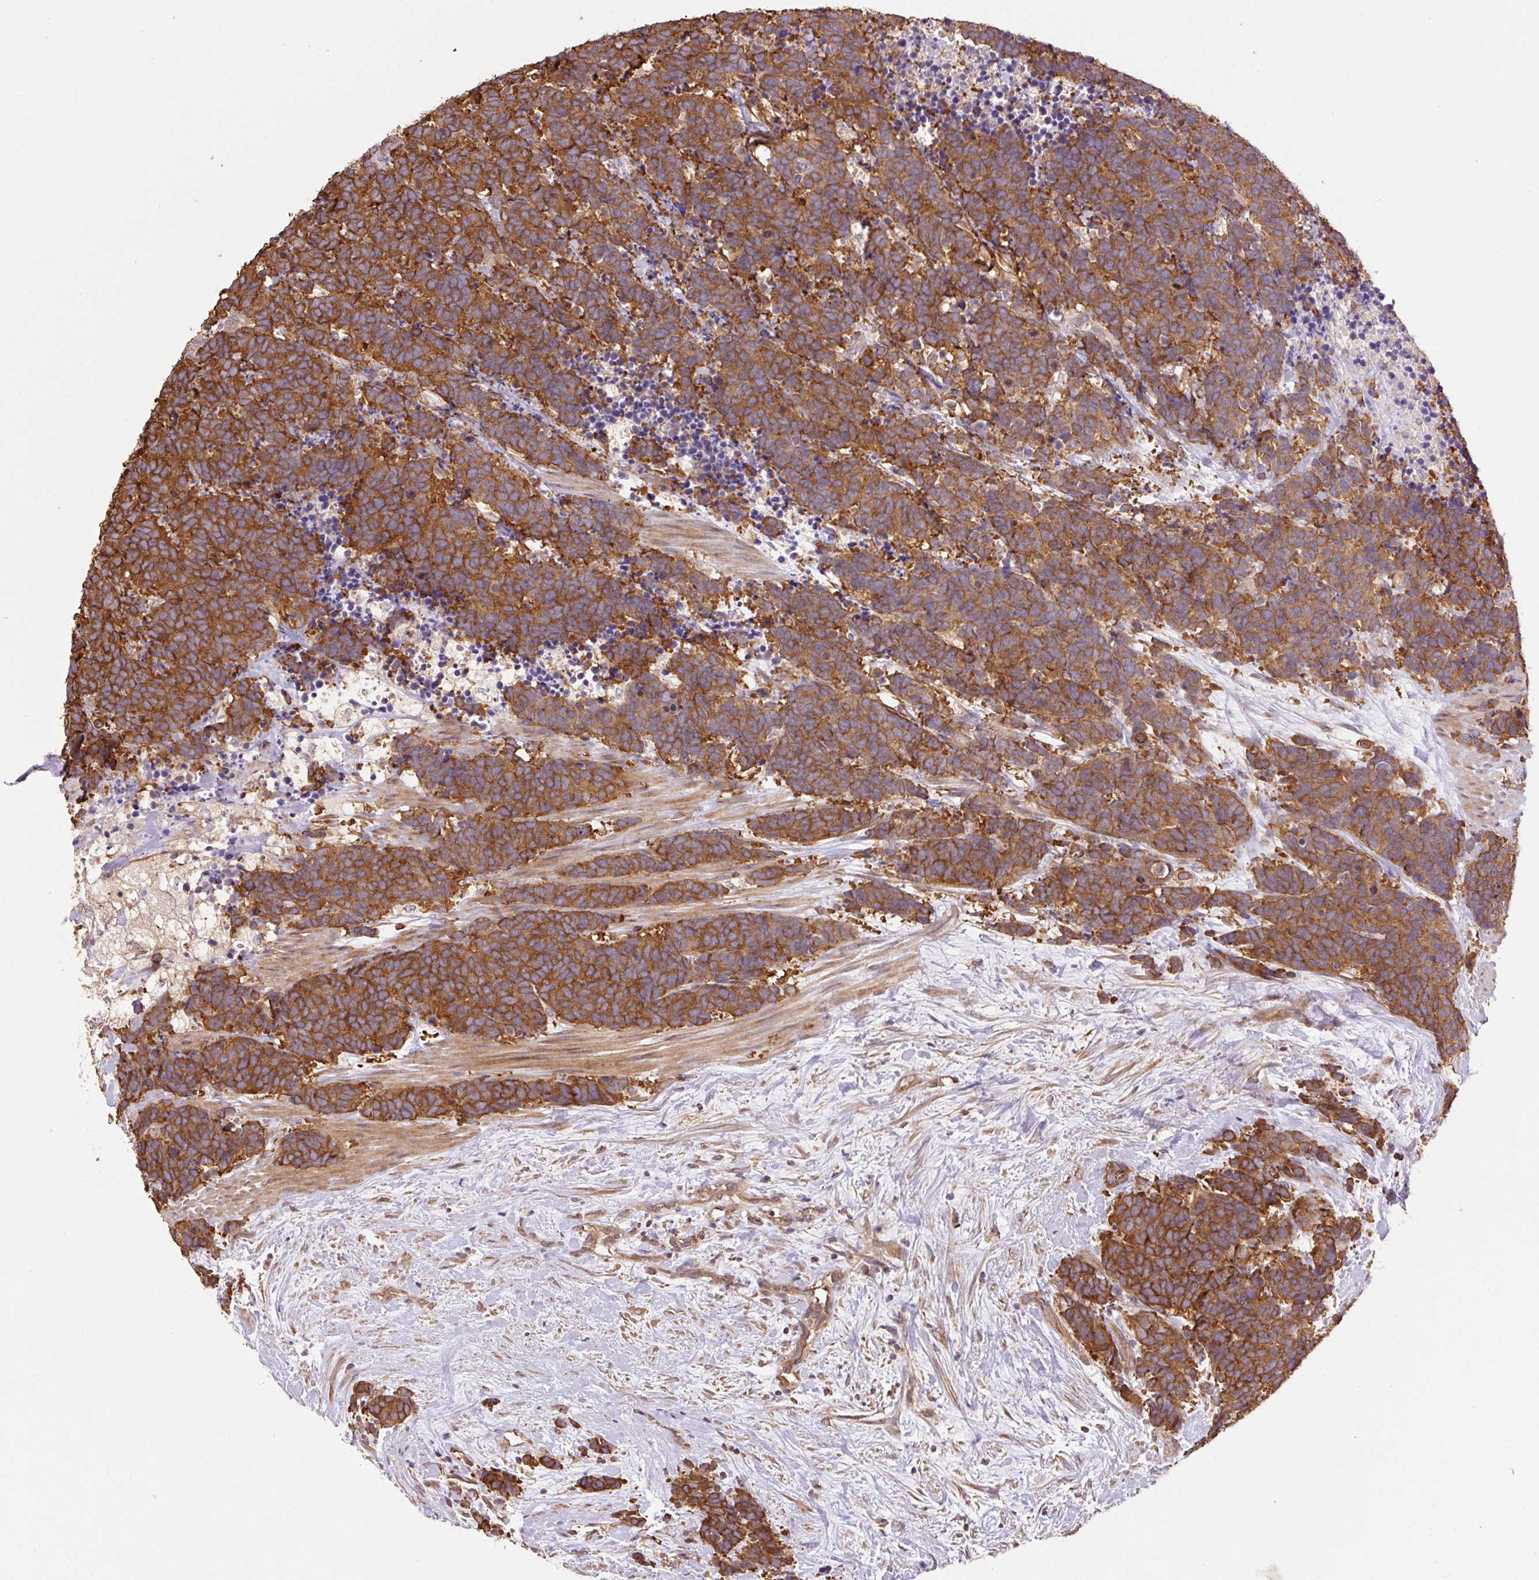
{"staining": {"intensity": "strong", "quantity": ">75%", "location": "cytoplasmic/membranous"}, "tissue": "carcinoid", "cell_type": "Tumor cells", "image_type": "cancer", "snomed": [{"axis": "morphology", "description": "Carcinoma, NOS"}, {"axis": "morphology", "description": "Carcinoid, malignant, NOS"}, {"axis": "topography", "description": "Prostate"}], "caption": "Immunohistochemical staining of human carcinoid exhibits high levels of strong cytoplasmic/membranous protein staining in approximately >75% of tumor cells.", "gene": "COX8A", "patient": {"sex": "male", "age": 57}}